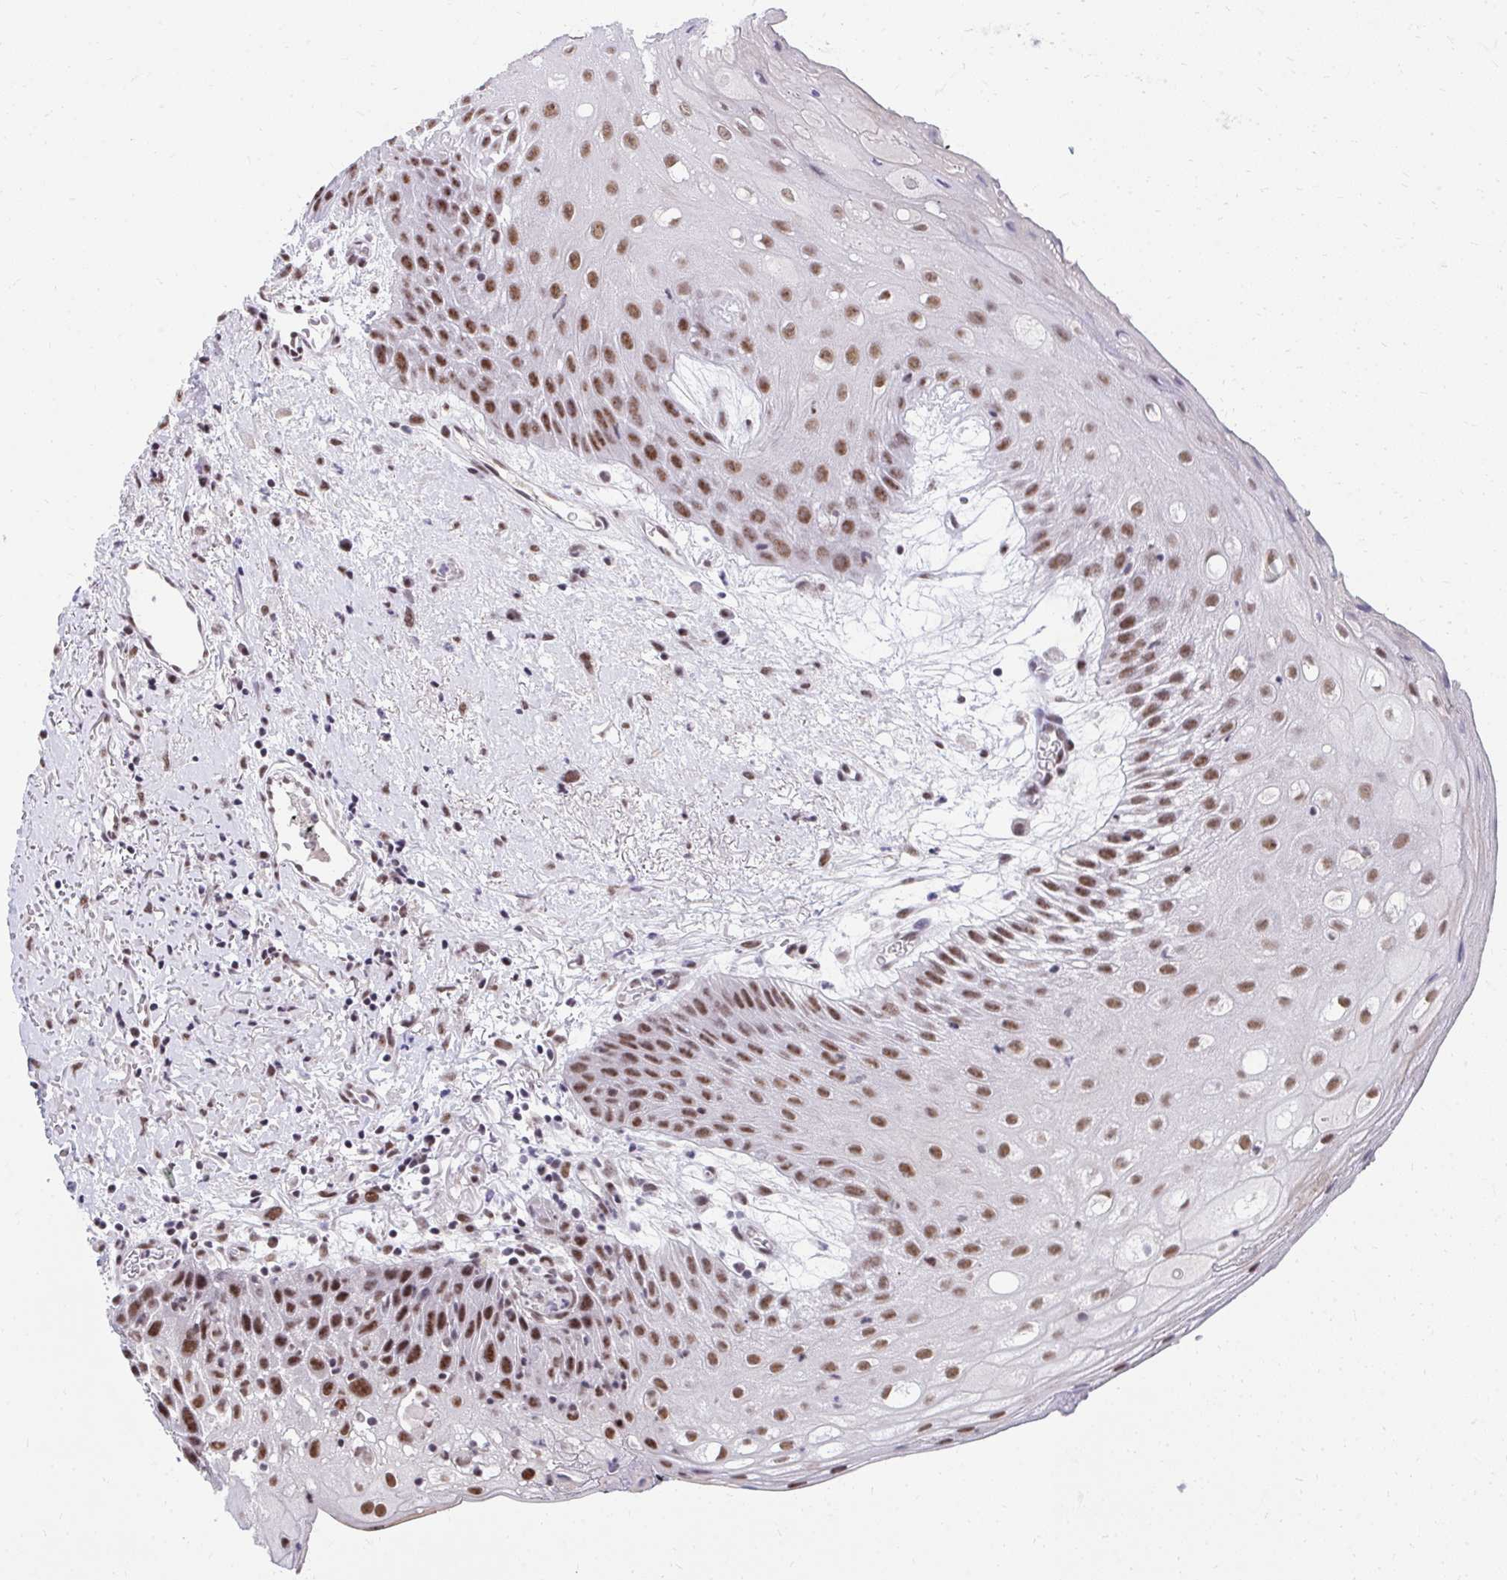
{"staining": {"intensity": "moderate", "quantity": ">75%", "location": "nuclear"}, "tissue": "oral mucosa", "cell_type": "Squamous epithelial cells", "image_type": "normal", "snomed": [{"axis": "morphology", "description": "Normal tissue, NOS"}, {"axis": "morphology", "description": "Squamous cell carcinoma, NOS"}, {"axis": "topography", "description": "Oral tissue"}, {"axis": "topography", "description": "Peripheral nerve tissue"}, {"axis": "topography", "description": "Head-Neck"}], "caption": "DAB (3,3'-diaminobenzidine) immunohistochemical staining of benign human oral mucosa shows moderate nuclear protein staining in approximately >75% of squamous epithelial cells. (DAB IHC with brightfield microscopy, high magnification).", "gene": "SYNE4", "patient": {"sex": "female", "age": 59}}